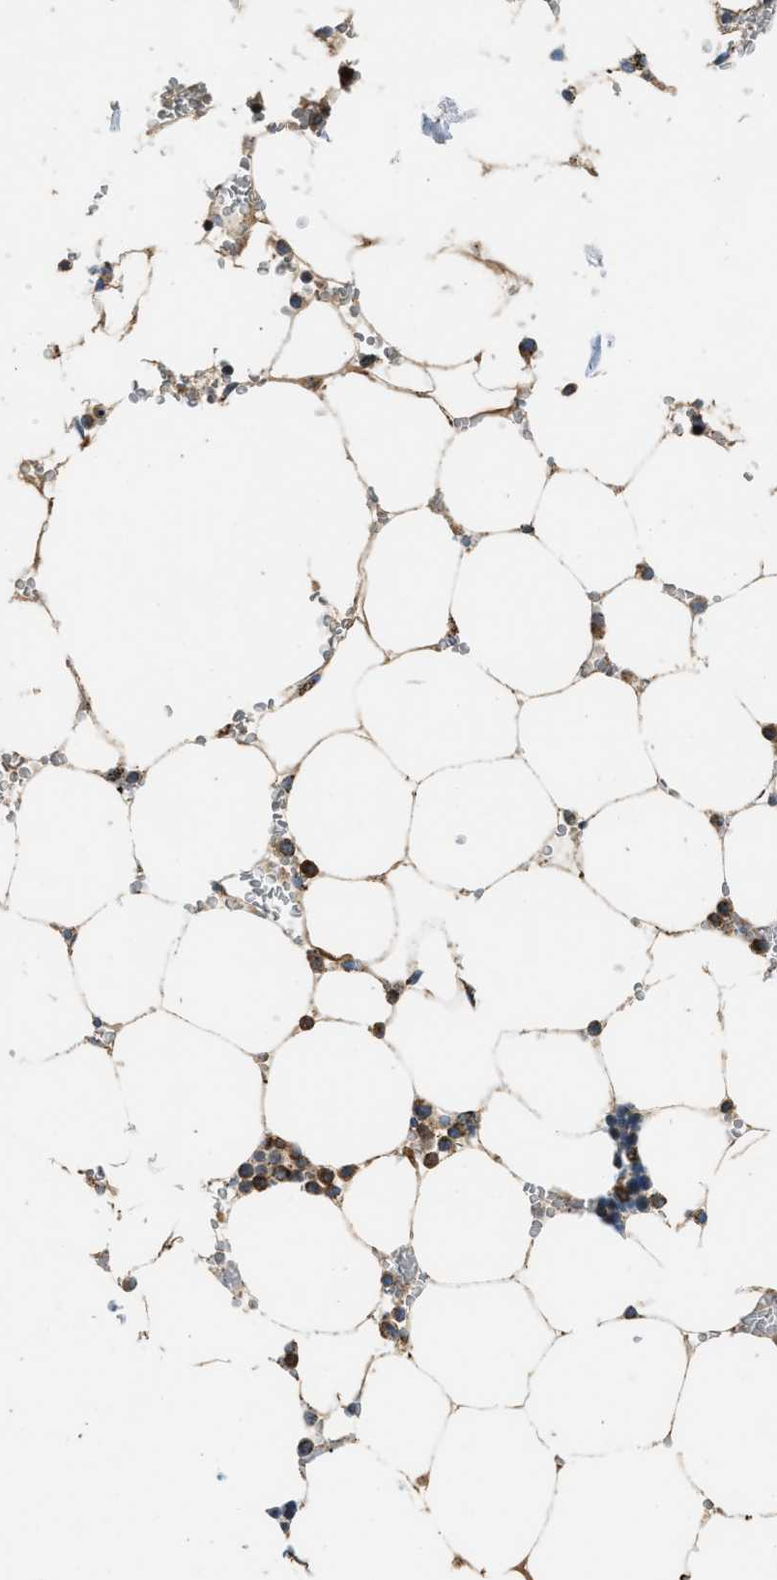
{"staining": {"intensity": "moderate", "quantity": "25%-75%", "location": "cytoplasmic/membranous"}, "tissue": "bone marrow", "cell_type": "Hematopoietic cells", "image_type": "normal", "snomed": [{"axis": "morphology", "description": "Normal tissue, NOS"}, {"axis": "topography", "description": "Bone marrow"}], "caption": "Approximately 25%-75% of hematopoietic cells in normal bone marrow display moderate cytoplasmic/membranous protein staining as visualized by brown immunohistochemical staining.", "gene": "ACADVL", "patient": {"sex": "male", "age": 70}}